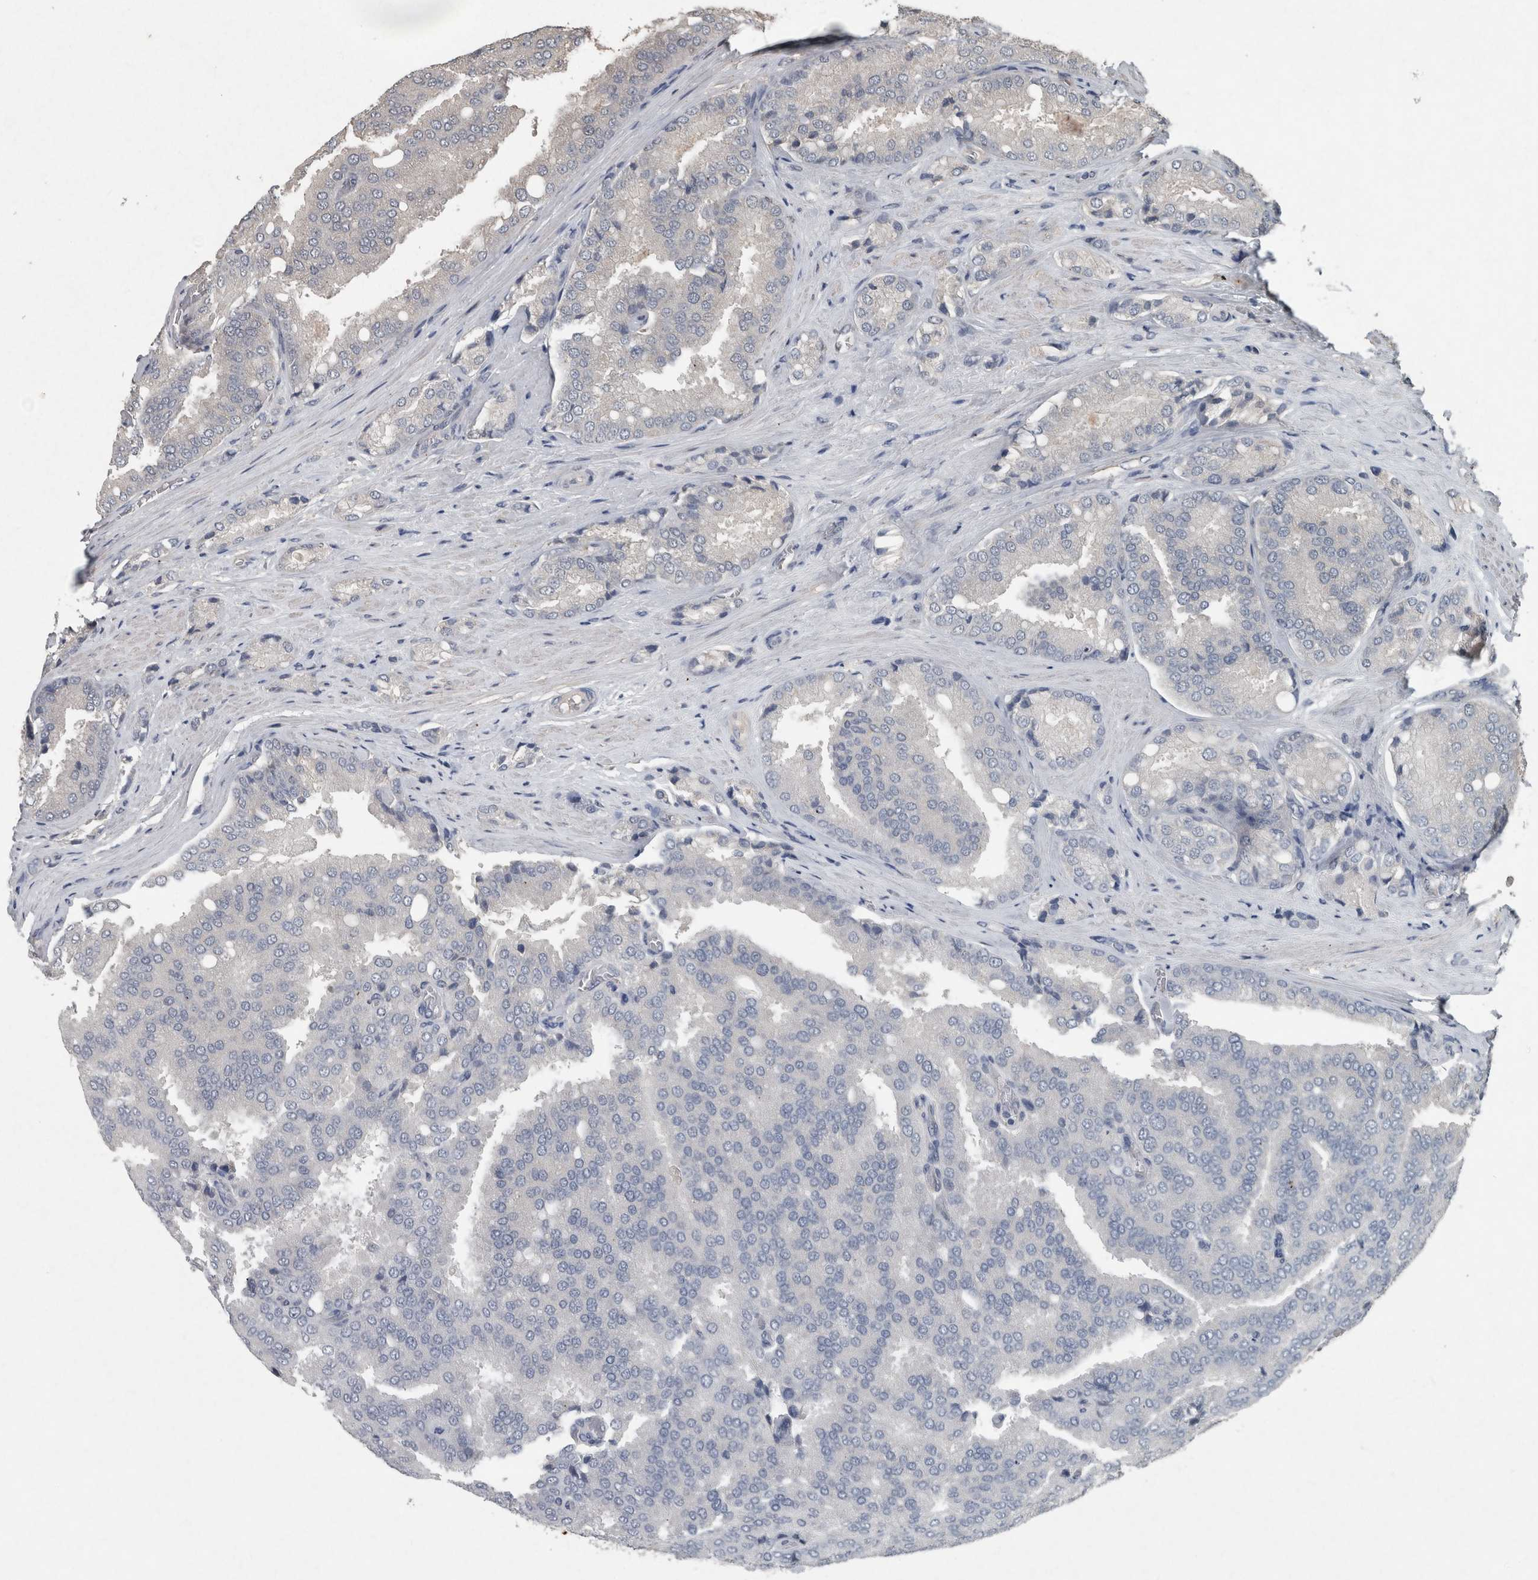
{"staining": {"intensity": "negative", "quantity": "none", "location": "none"}, "tissue": "prostate cancer", "cell_type": "Tumor cells", "image_type": "cancer", "snomed": [{"axis": "morphology", "description": "Adenocarcinoma, High grade"}, {"axis": "topography", "description": "Prostate"}], "caption": "High-grade adenocarcinoma (prostate) stained for a protein using immunohistochemistry shows no expression tumor cells.", "gene": "FGFRL1", "patient": {"sex": "male", "age": 50}}